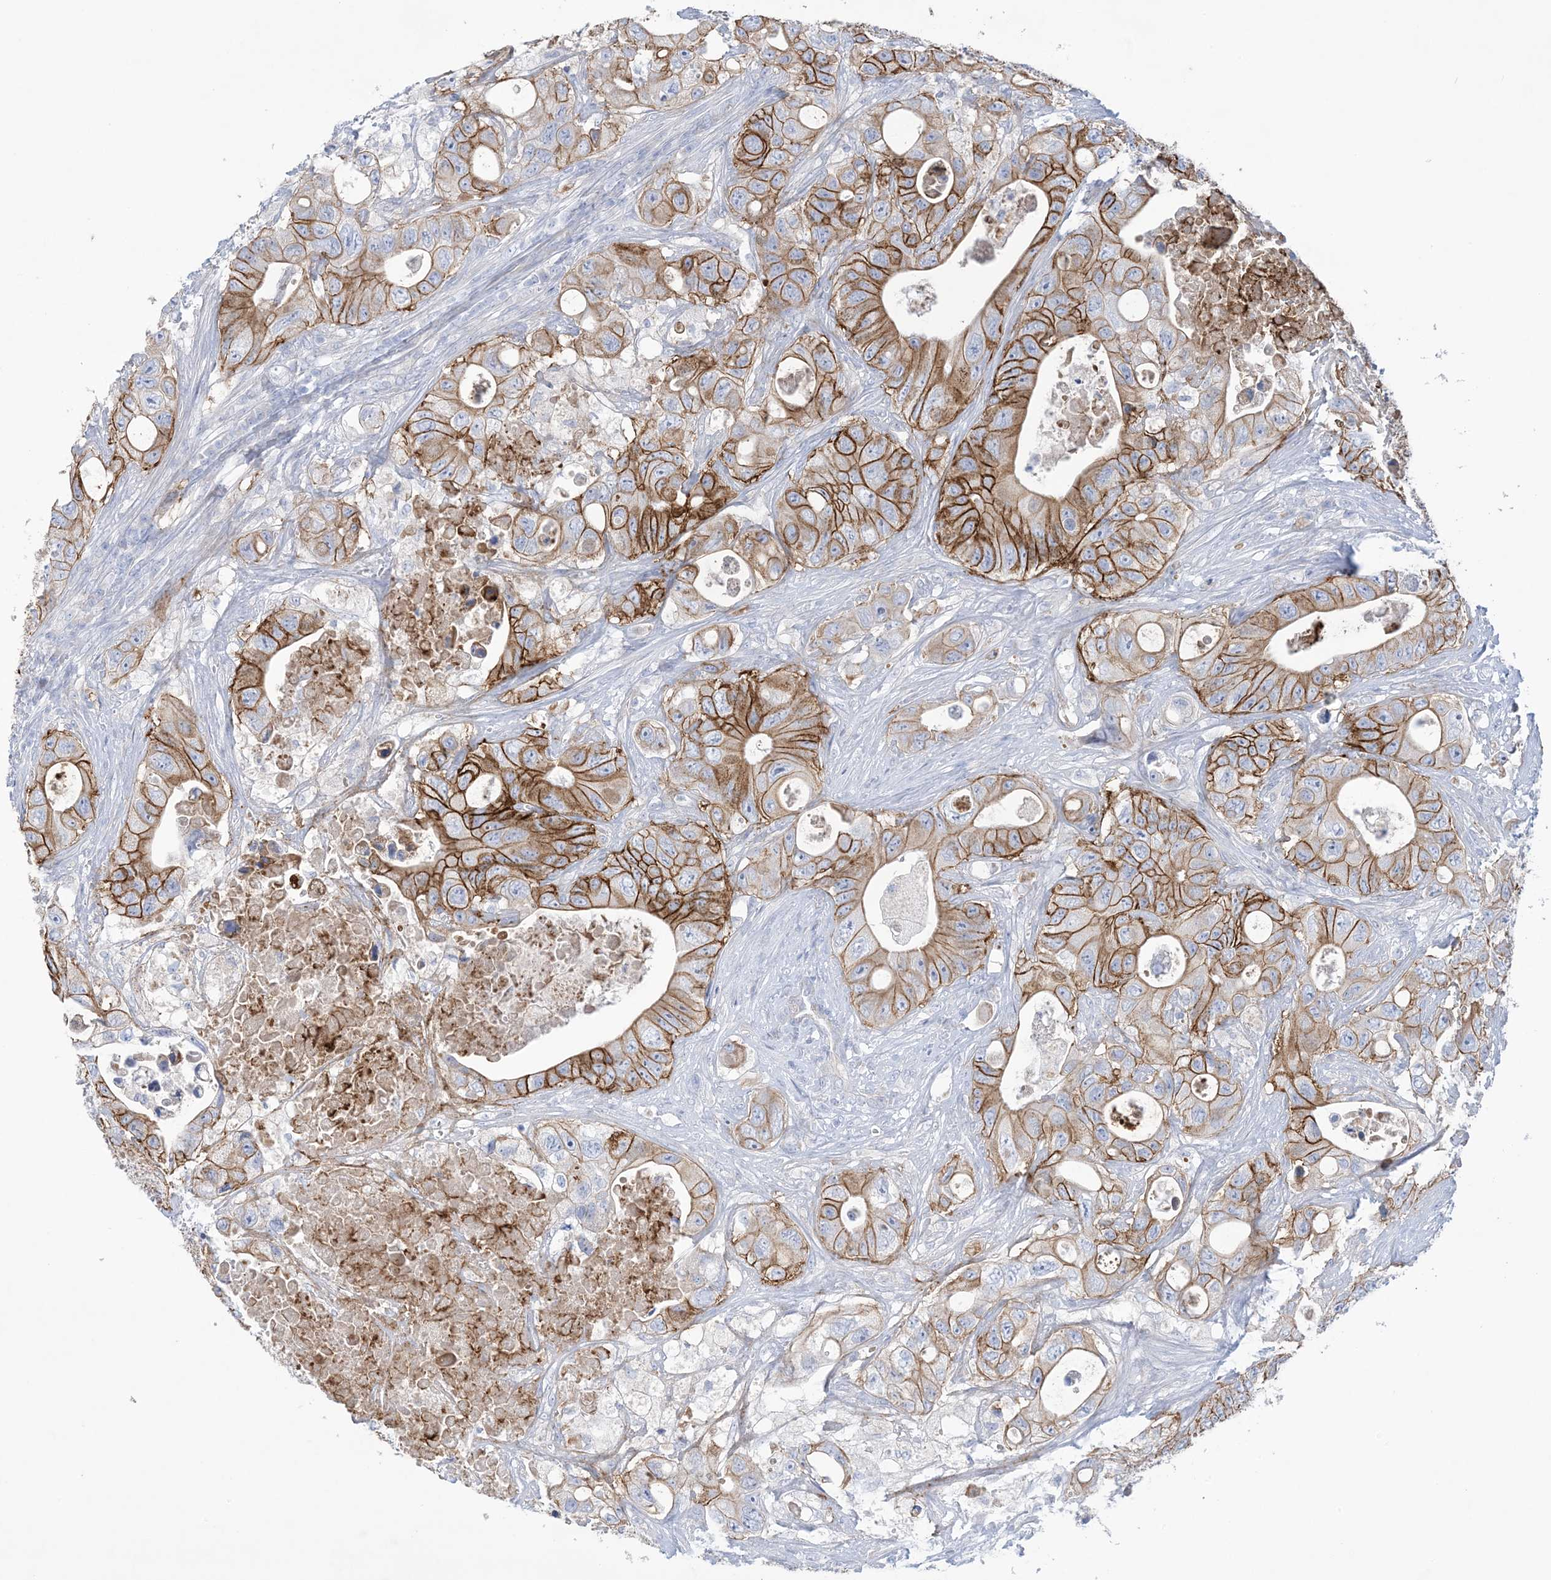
{"staining": {"intensity": "strong", "quantity": ">75%", "location": "cytoplasmic/membranous"}, "tissue": "colorectal cancer", "cell_type": "Tumor cells", "image_type": "cancer", "snomed": [{"axis": "morphology", "description": "Adenocarcinoma, NOS"}, {"axis": "topography", "description": "Colon"}], "caption": "The micrograph demonstrates staining of colorectal adenocarcinoma, revealing strong cytoplasmic/membranous protein positivity (brown color) within tumor cells. Immunohistochemistry (ihc) stains the protein in brown and the nuclei are stained blue.", "gene": "ATP11C", "patient": {"sex": "female", "age": 46}}